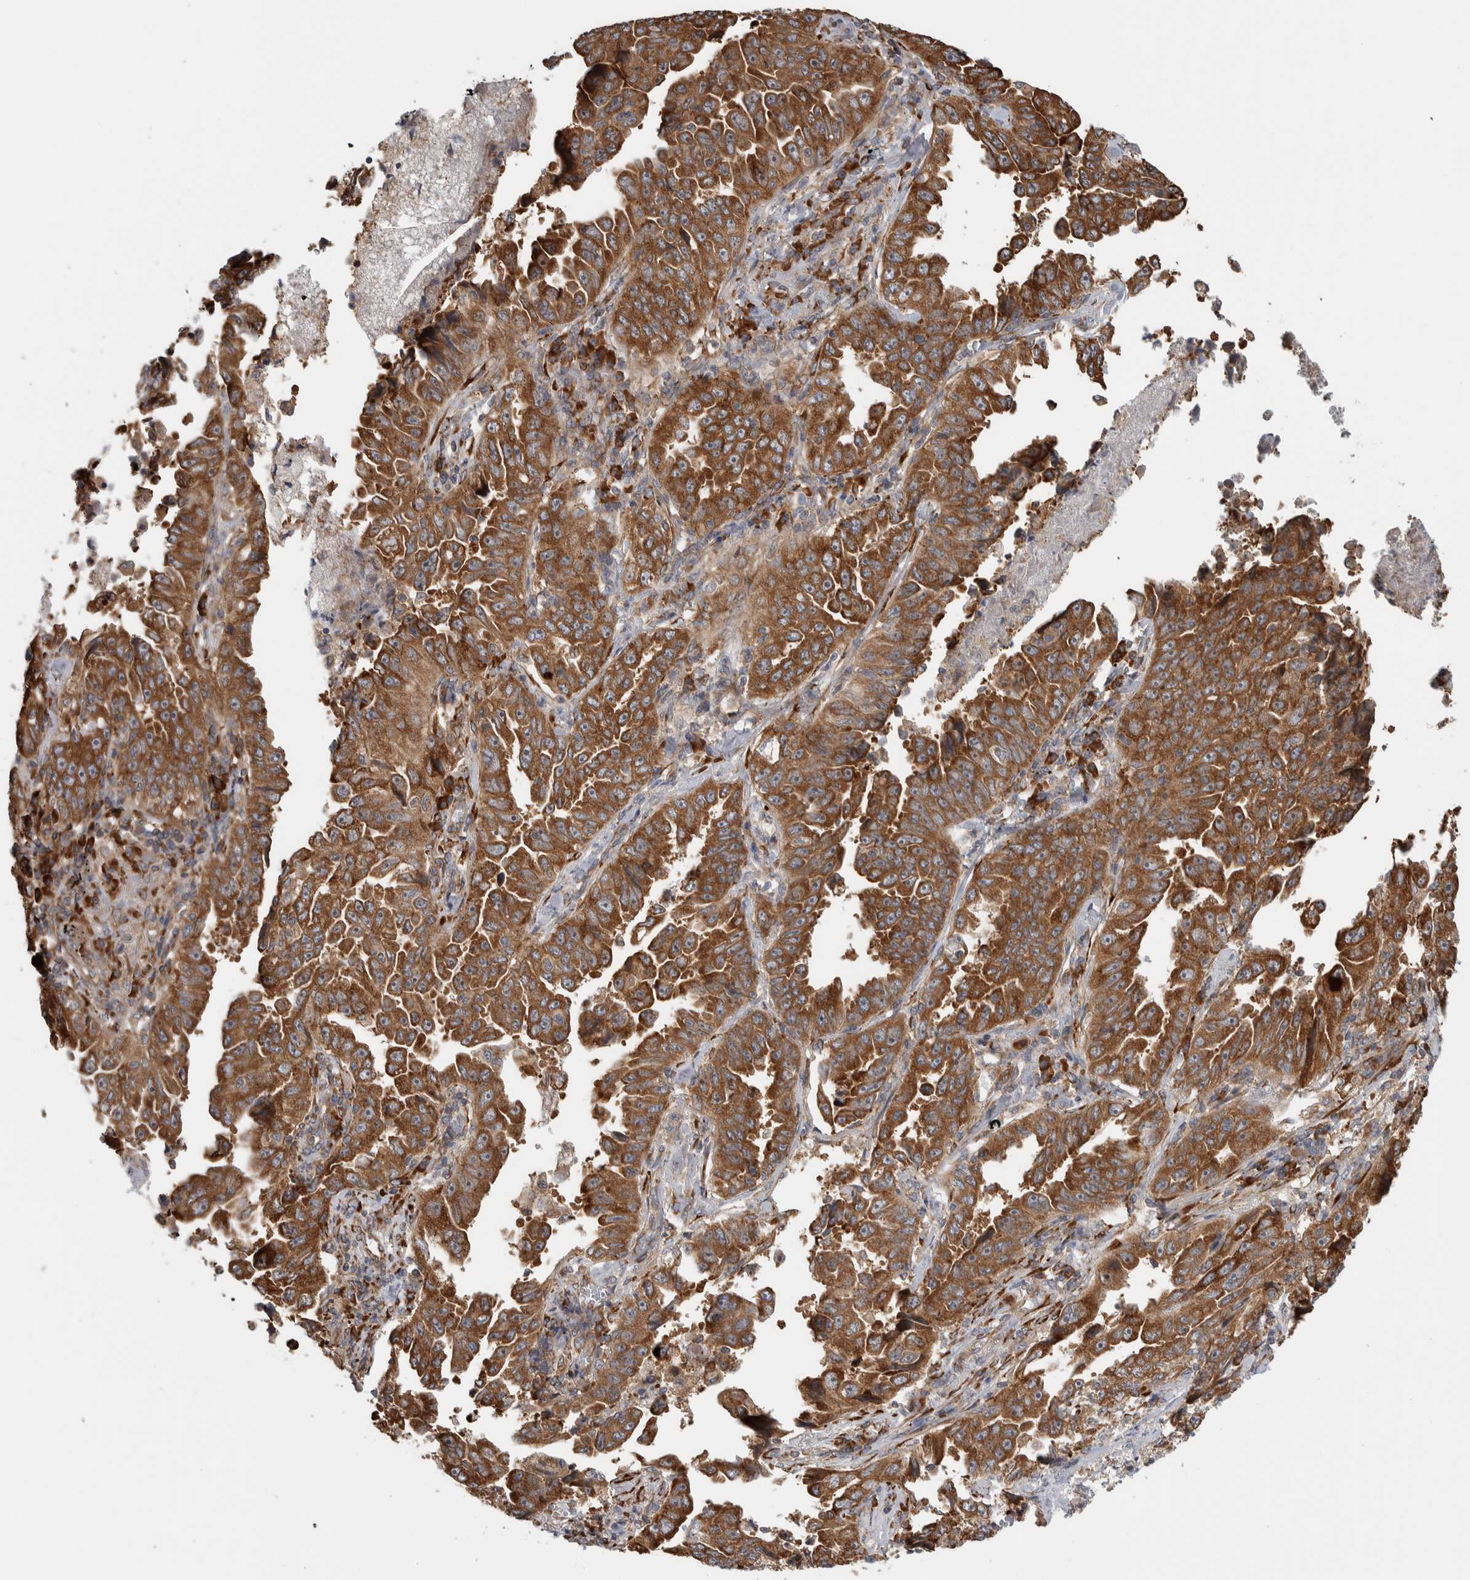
{"staining": {"intensity": "strong", "quantity": ">75%", "location": "cytoplasmic/membranous"}, "tissue": "lung cancer", "cell_type": "Tumor cells", "image_type": "cancer", "snomed": [{"axis": "morphology", "description": "Adenocarcinoma, NOS"}, {"axis": "topography", "description": "Lung"}], "caption": "Immunohistochemistry histopathology image of lung cancer (adenocarcinoma) stained for a protein (brown), which reveals high levels of strong cytoplasmic/membranous positivity in approximately >75% of tumor cells.", "gene": "EIF3H", "patient": {"sex": "female", "age": 51}}